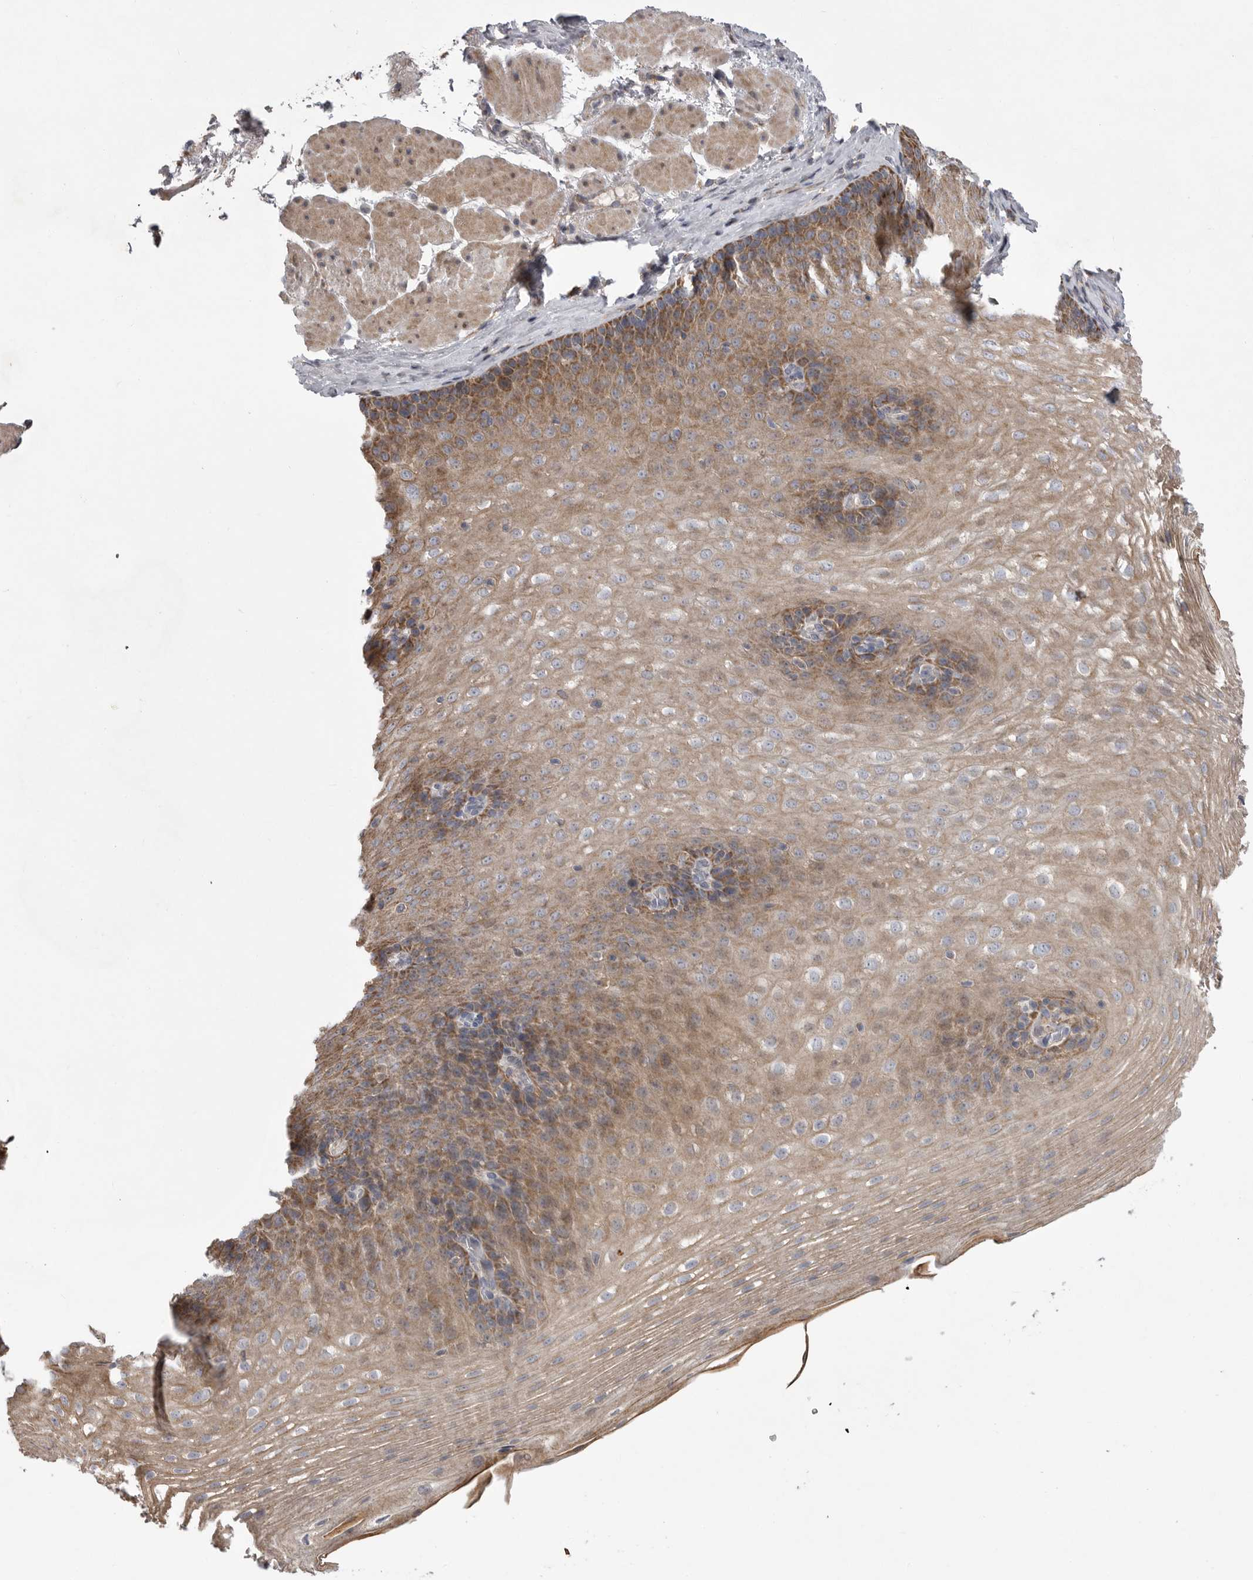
{"staining": {"intensity": "moderate", "quantity": ">75%", "location": "cytoplasmic/membranous"}, "tissue": "esophagus", "cell_type": "Squamous epithelial cells", "image_type": "normal", "snomed": [{"axis": "morphology", "description": "Normal tissue, NOS"}, {"axis": "topography", "description": "Esophagus"}], "caption": "The histopathology image demonstrates staining of benign esophagus, revealing moderate cytoplasmic/membranous protein positivity (brown color) within squamous epithelial cells. (DAB (3,3'-diaminobenzidine) IHC with brightfield microscopy, high magnification).", "gene": "CRP", "patient": {"sex": "female", "age": 66}}